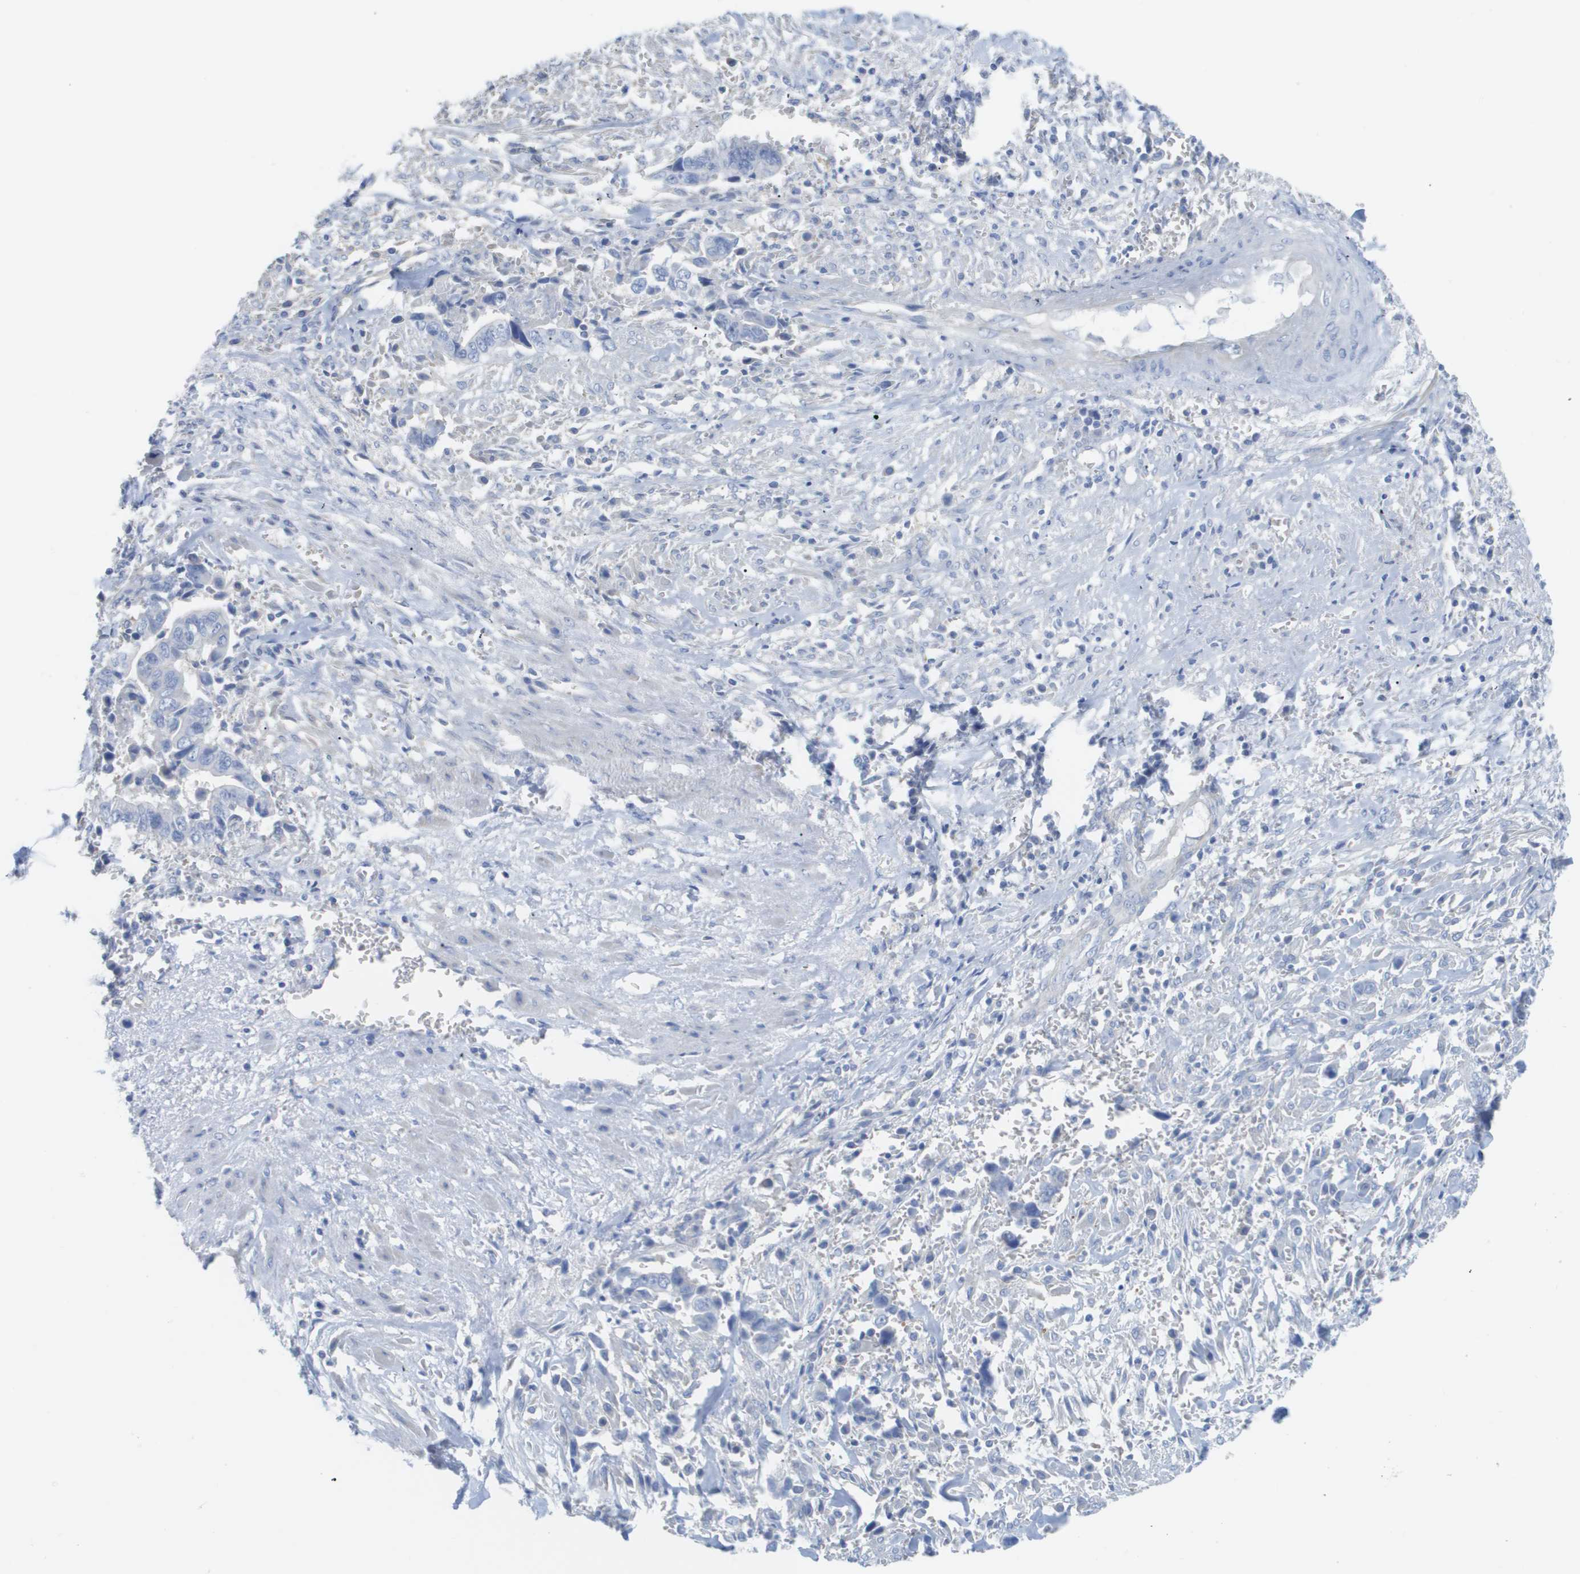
{"staining": {"intensity": "negative", "quantity": "none", "location": "none"}, "tissue": "liver cancer", "cell_type": "Tumor cells", "image_type": "cancer", "snomed": [{"axis": "morphology", "description": "Cholangiocarcinoma"}, {"axis": "topography", "description": "Liver"}], "caption": "A high-resolution photomicrograph shows IHC staining of liver cancer (cholangiocarcinoma), which demonstrates no significant expression in tumor cells. (DAB (3,3'-diaminobenzidine) immunohistochemistry, high magnification).", "gene": "MYL3", "patient": {"sex": "female", "age": 79}}